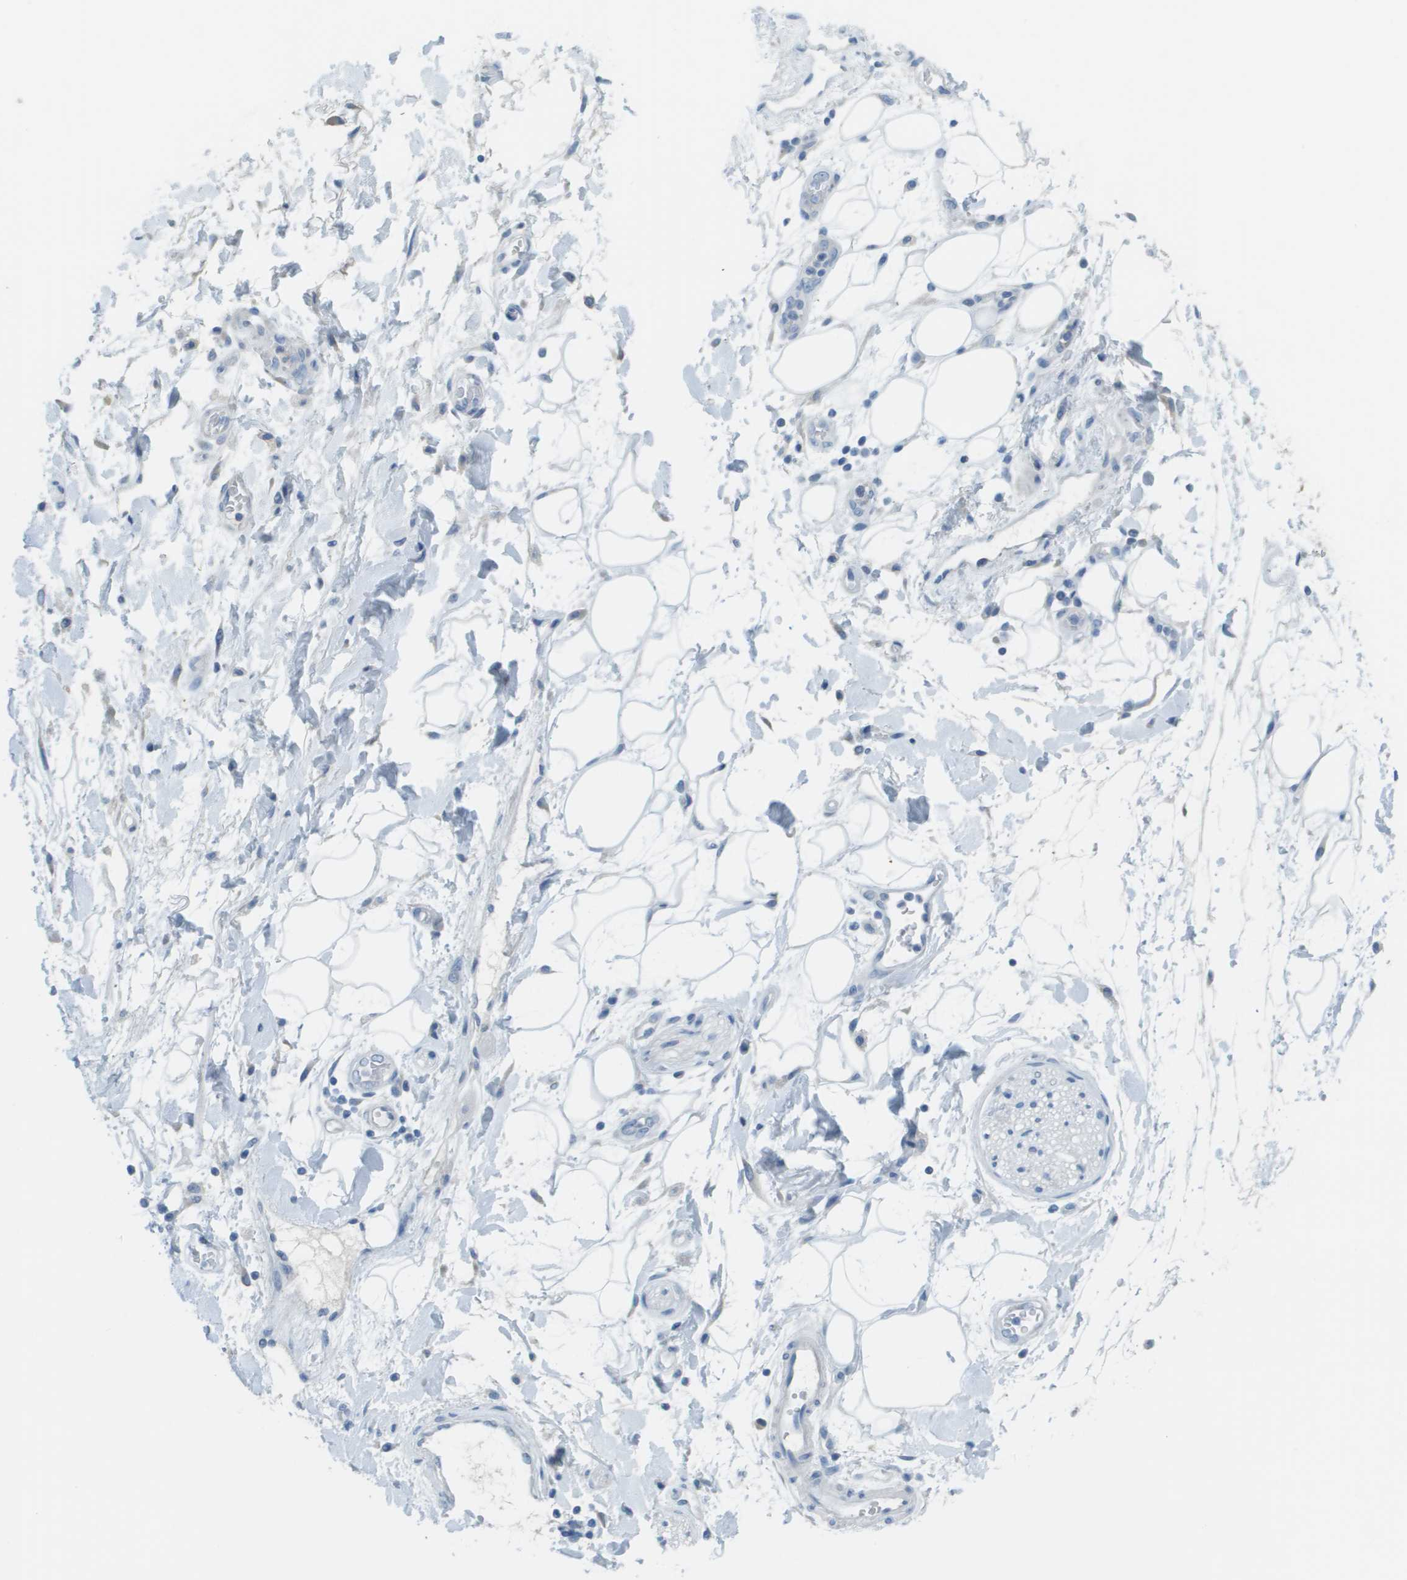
{"staining": {"intensity": "negative", "quantity": "none", "location": "none"}, "tissue": "adipose tissue", "cell_type": "Adipocytes", "image_type": "normal", "snomed": [{"axis": "morphology", "description": "Normal tissue, NOS"}, {"axis": "morphology", "description": "Adenocarcinoma, NOS"}, {"axis": "topography", "description": "Duodenum"}, {"axis": "topography", "description": "Peripheral nerve tissue"}], "caption": "DAB (3,3'-diaminobenzidine) immunohistochemical staining of unremarkable adipose tissue exhibits no significant positivity in adipocytes. (DAB immunohistochemistry (IHC) visualized using brightfield microscopy, high magnification).", "gene": "PTGDR2", "patient": {"sex": "female", "age": 60}}